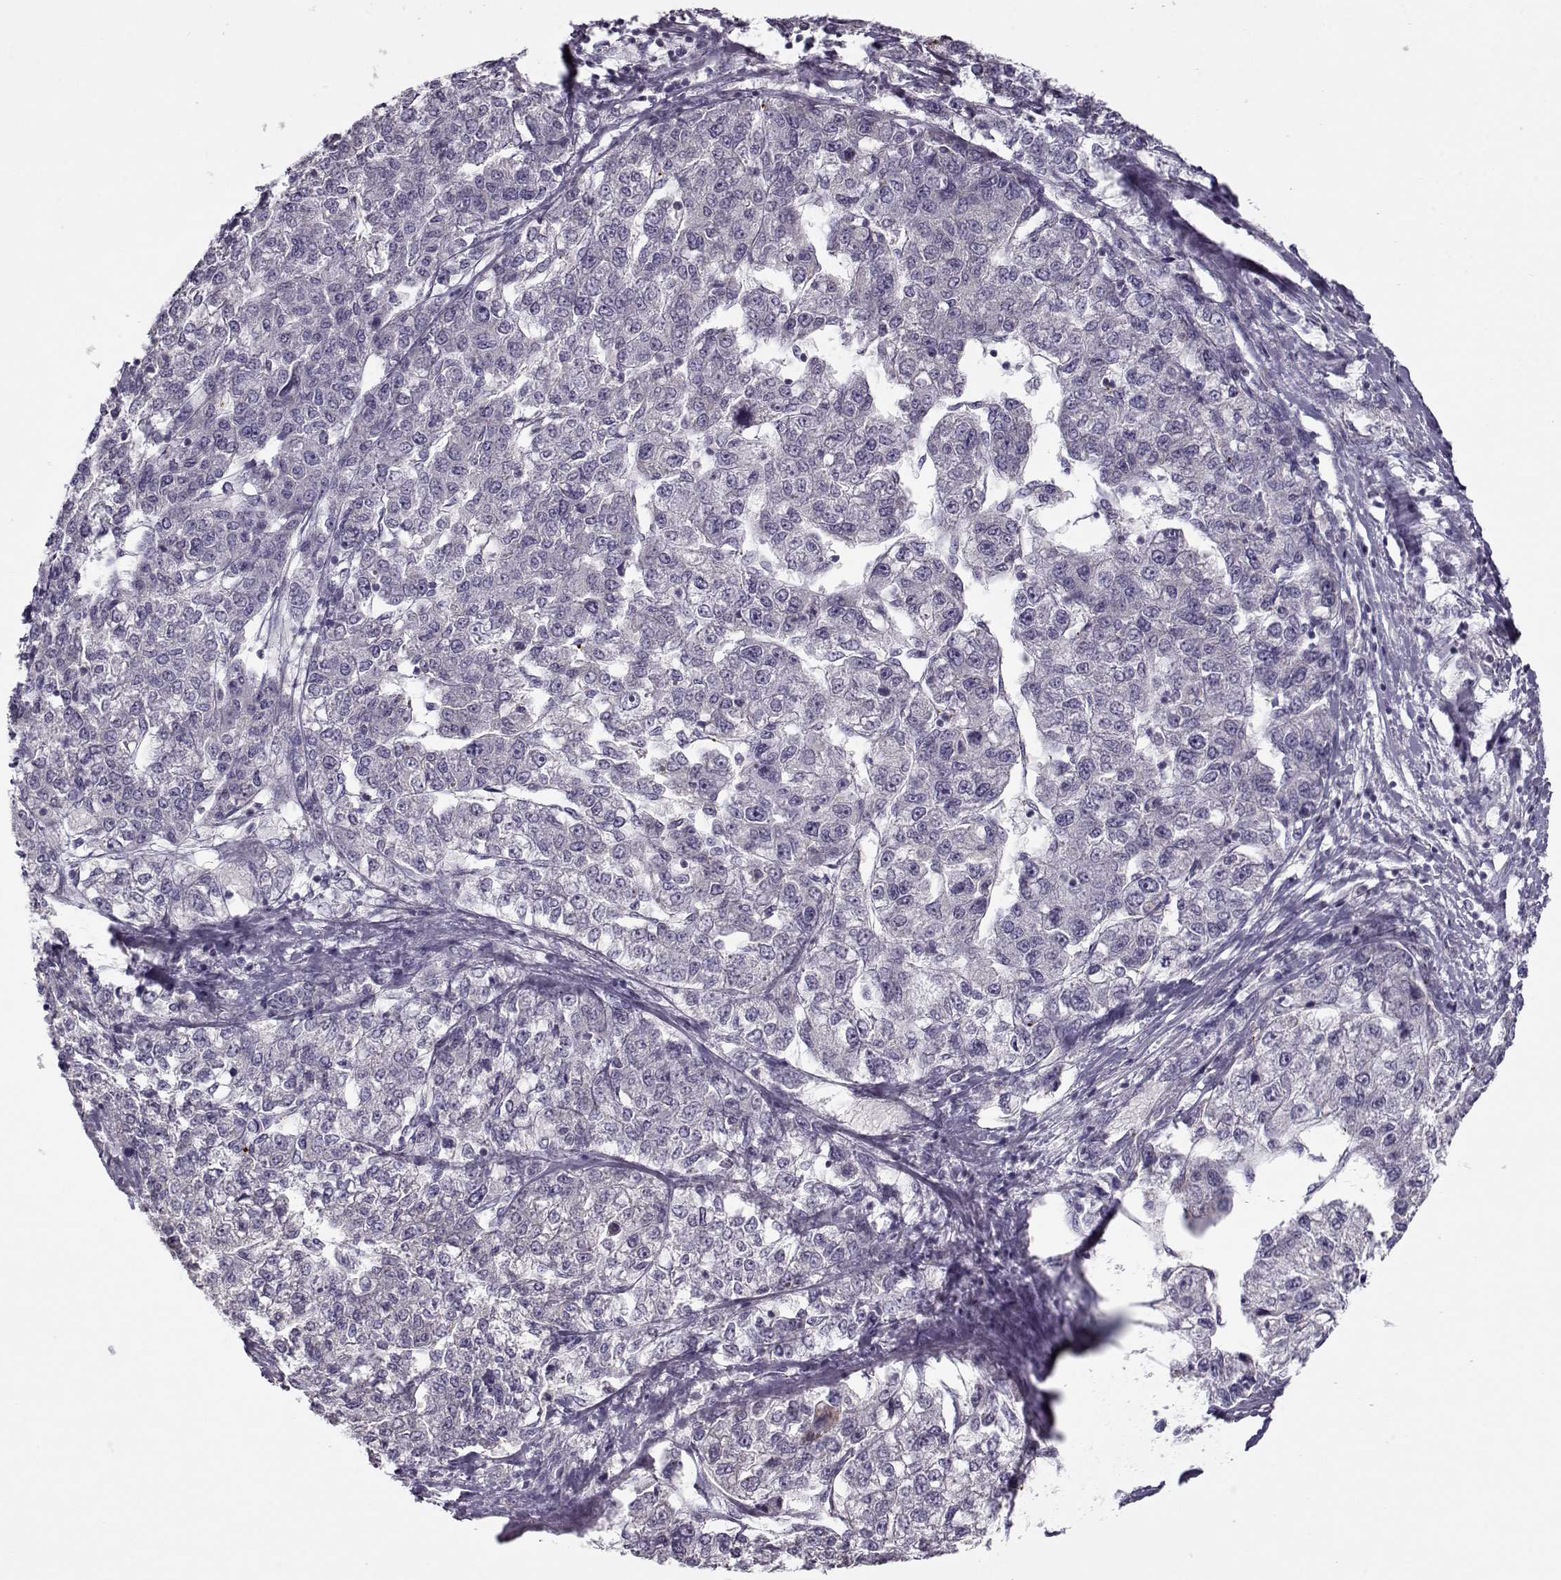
{"staining": {"intensity": "negative", "quantity": "none", "location": "none"}, "tissue": "liver cancer", "cell_type": "Tumor cells", "image_type": "cancer", "snomed": [{"axis": "morphology", "description": "Carcinoma, Hepatocellular, NOS"}, {"axis": "topography", "description": "Liver"}], "caption": "Hepatocellular carcinoma (liver) was stained to show a protein in brown. There is no significant staining in tumor cells. (DAB (3,3'-diaminobenzidine) IHC, high magnification).", "gene": "KLF17", "patient": {"sex": "male", "age": 56}}